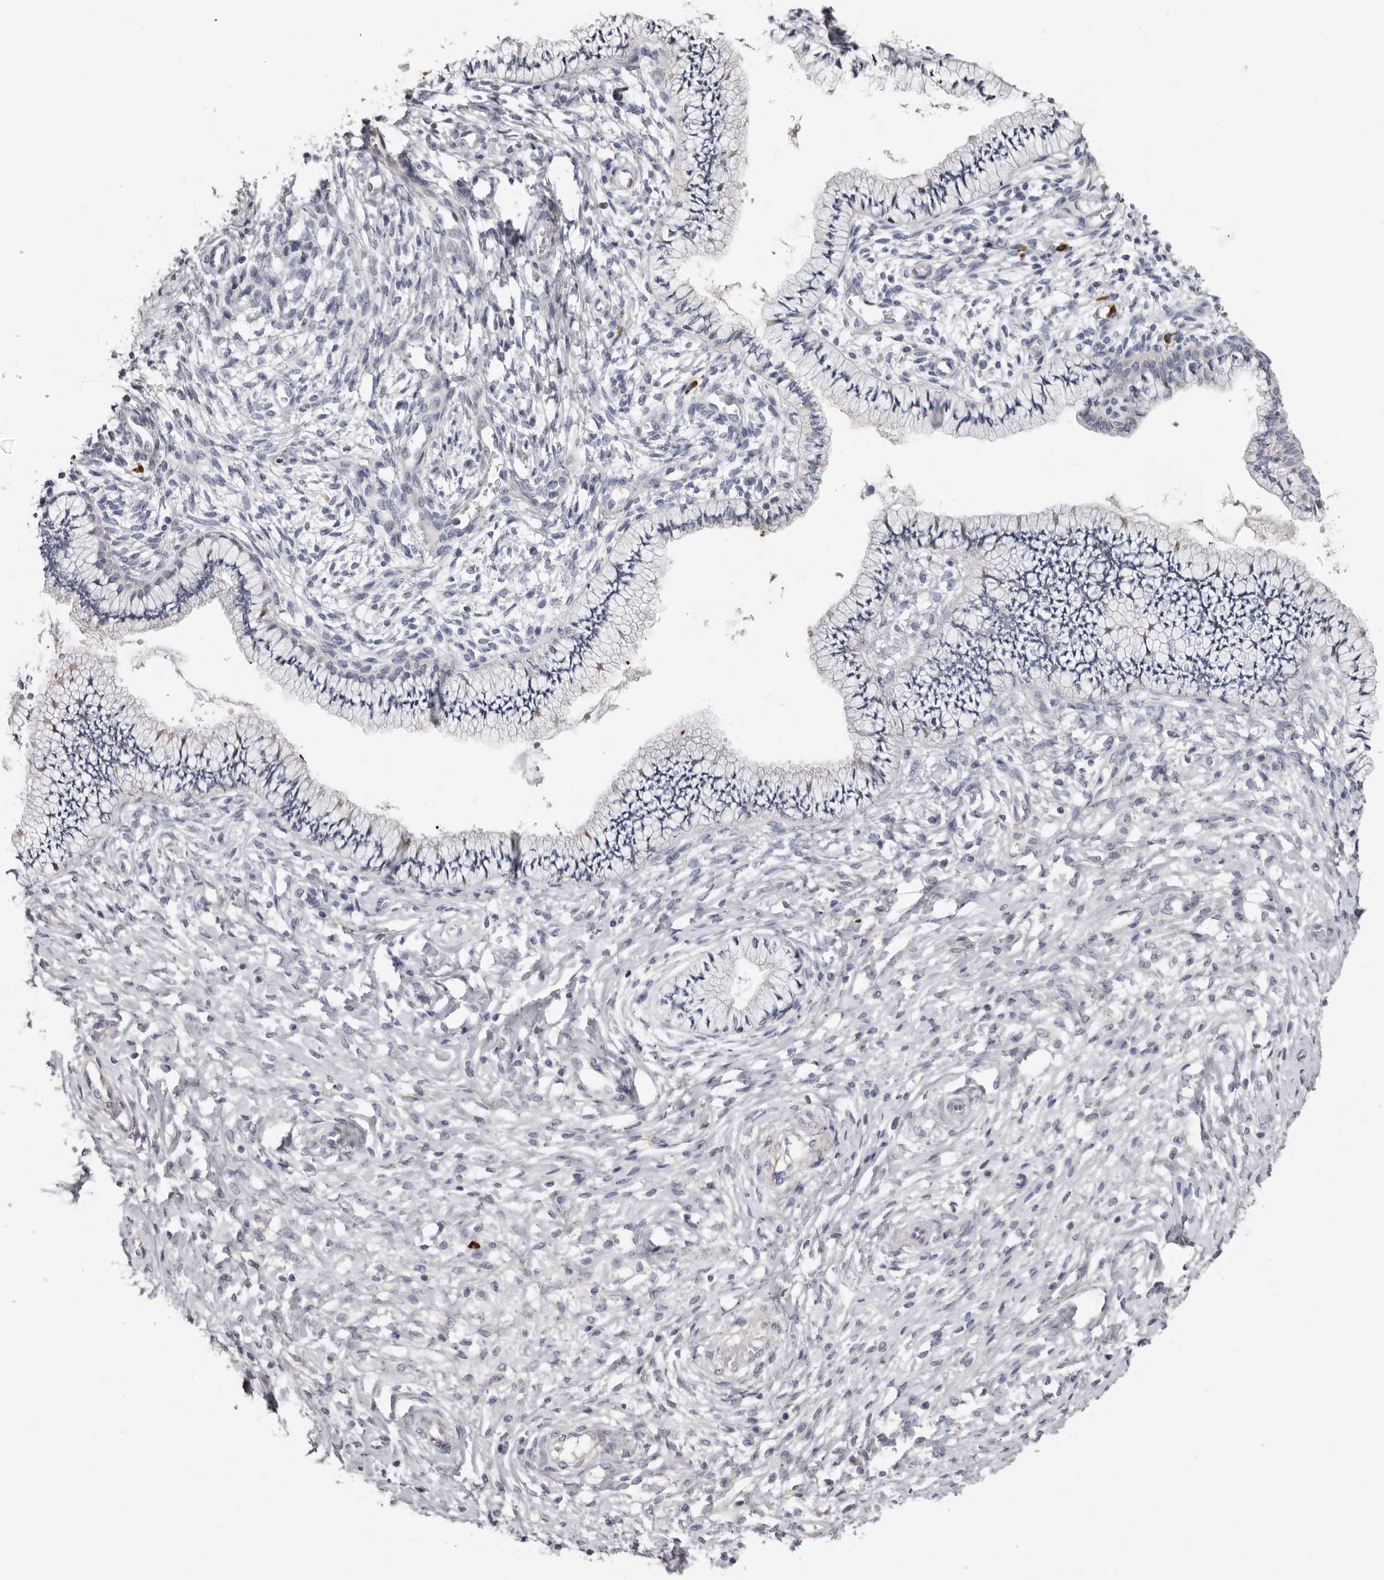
{"staining": {"intensity": "weak", "quantity": "<25%", "location": "cytoplasmic/membranous"}, "tissue": "cervix", "cell_type": "Glandular cells", "image_type": "normal", "snomed": [{"axis": "morphology", "description": "Normal tissue, NOS"}, {"axis": "topography", "description": "Cervix"}], "caption": "The micrograph demonstrates no significant staining in glandular cells of cervix. (DAB immunohistochemistry (IHC) visualized using brightfield microscopy, high magnification).", "gene": "SPTA1", "patient": {"sex": "female", "age": 36}}